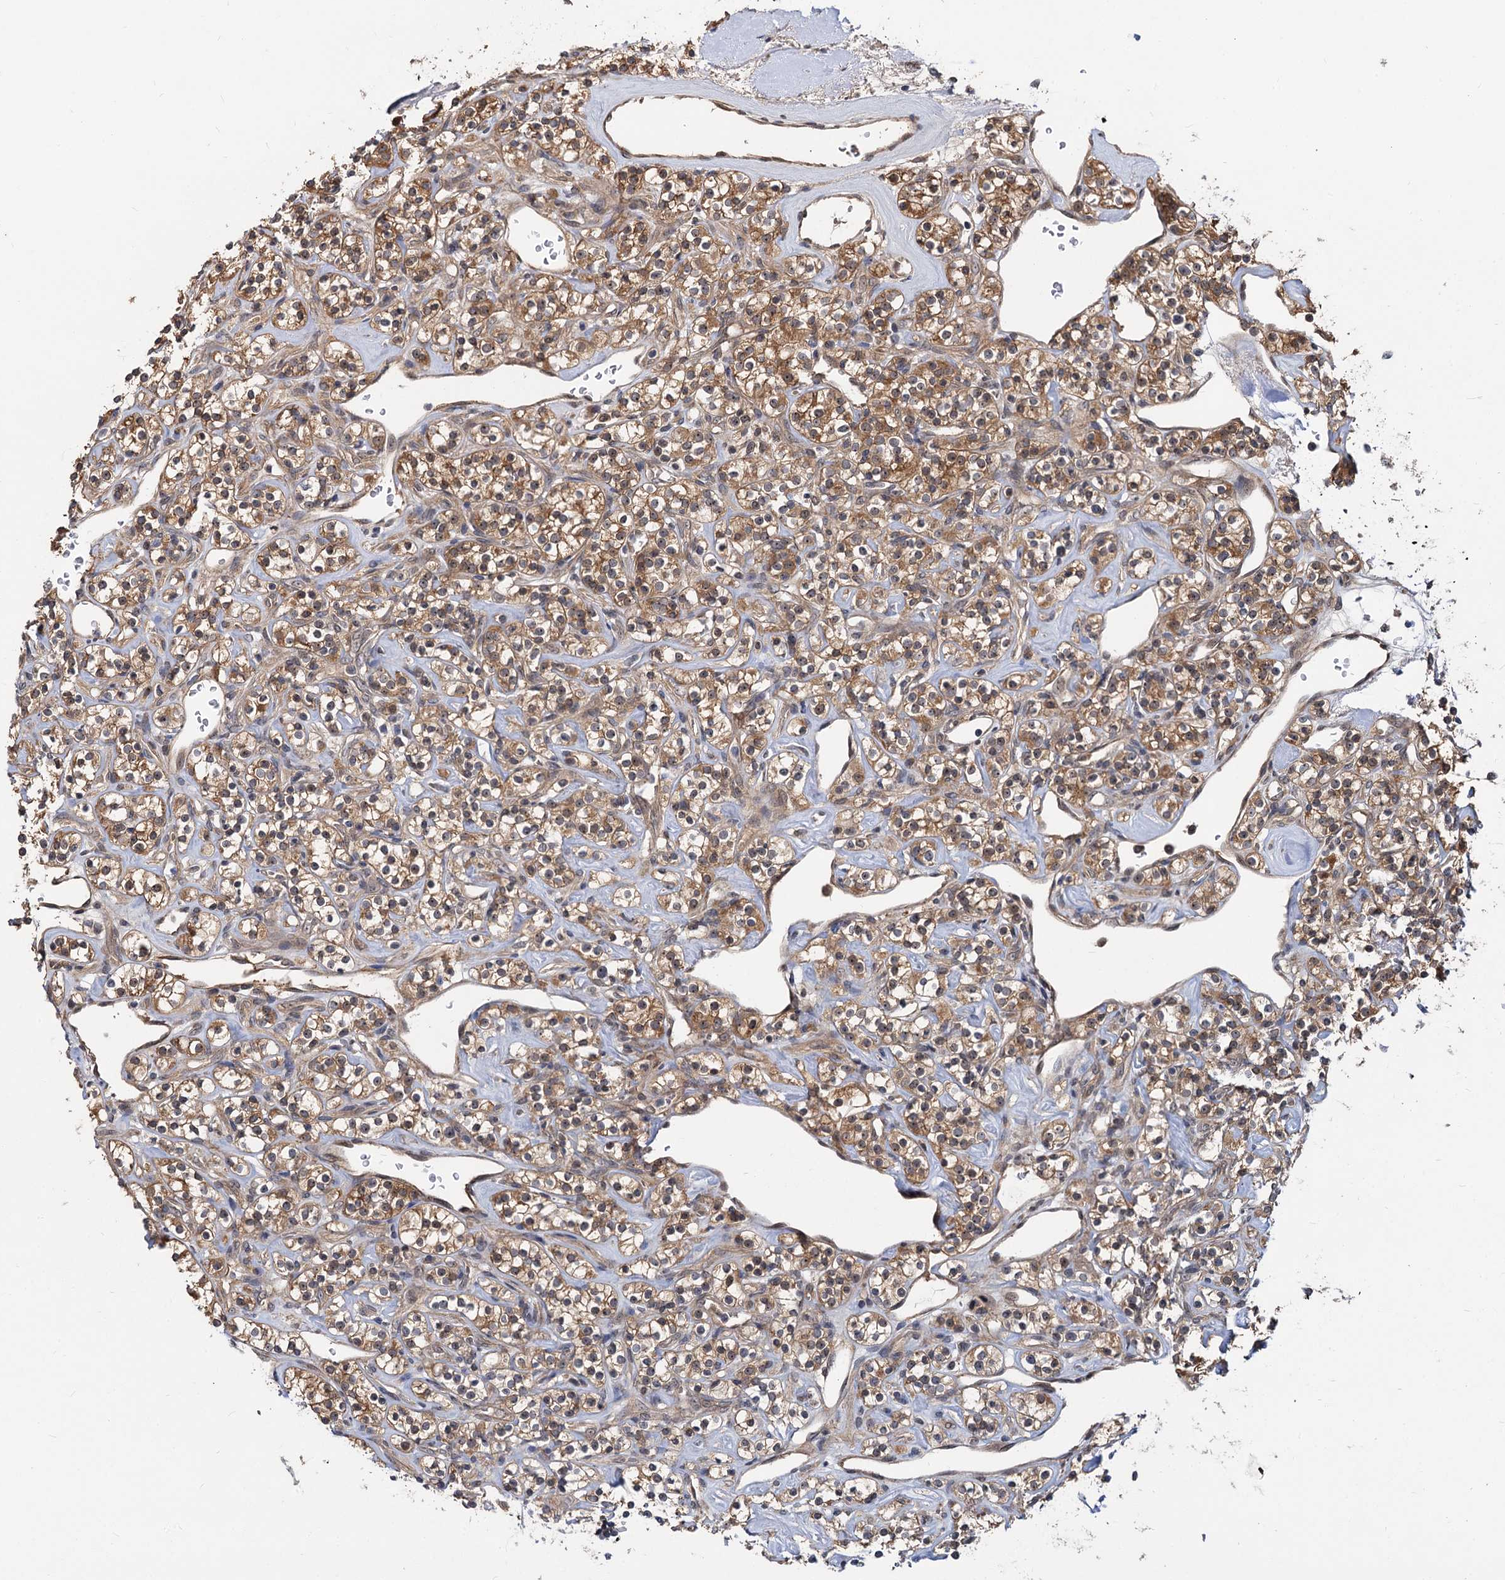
{"staining": {"intensity": "moderate", "quantity": ">75%", "location": "cytoplasmic/membranous"}, "tissue": "renal cancer", "cell_type": "Tumor cells", "image_type": "cancer", "snomed": [{"axis": "morphology", "description": "Adenocarcinoma, NOS"}, {"axis": "topography", "description": "Kidney"}], "caption": "Renal cancer tissue demonstrates moderate cytoplasmic/membranous staining in approximately >75% of tumor cells (brown staining indicates protein expression, while blue staining denotes nuclei).", "gene": "SNX15", "patient": {"sex": "male", "age": 77}}